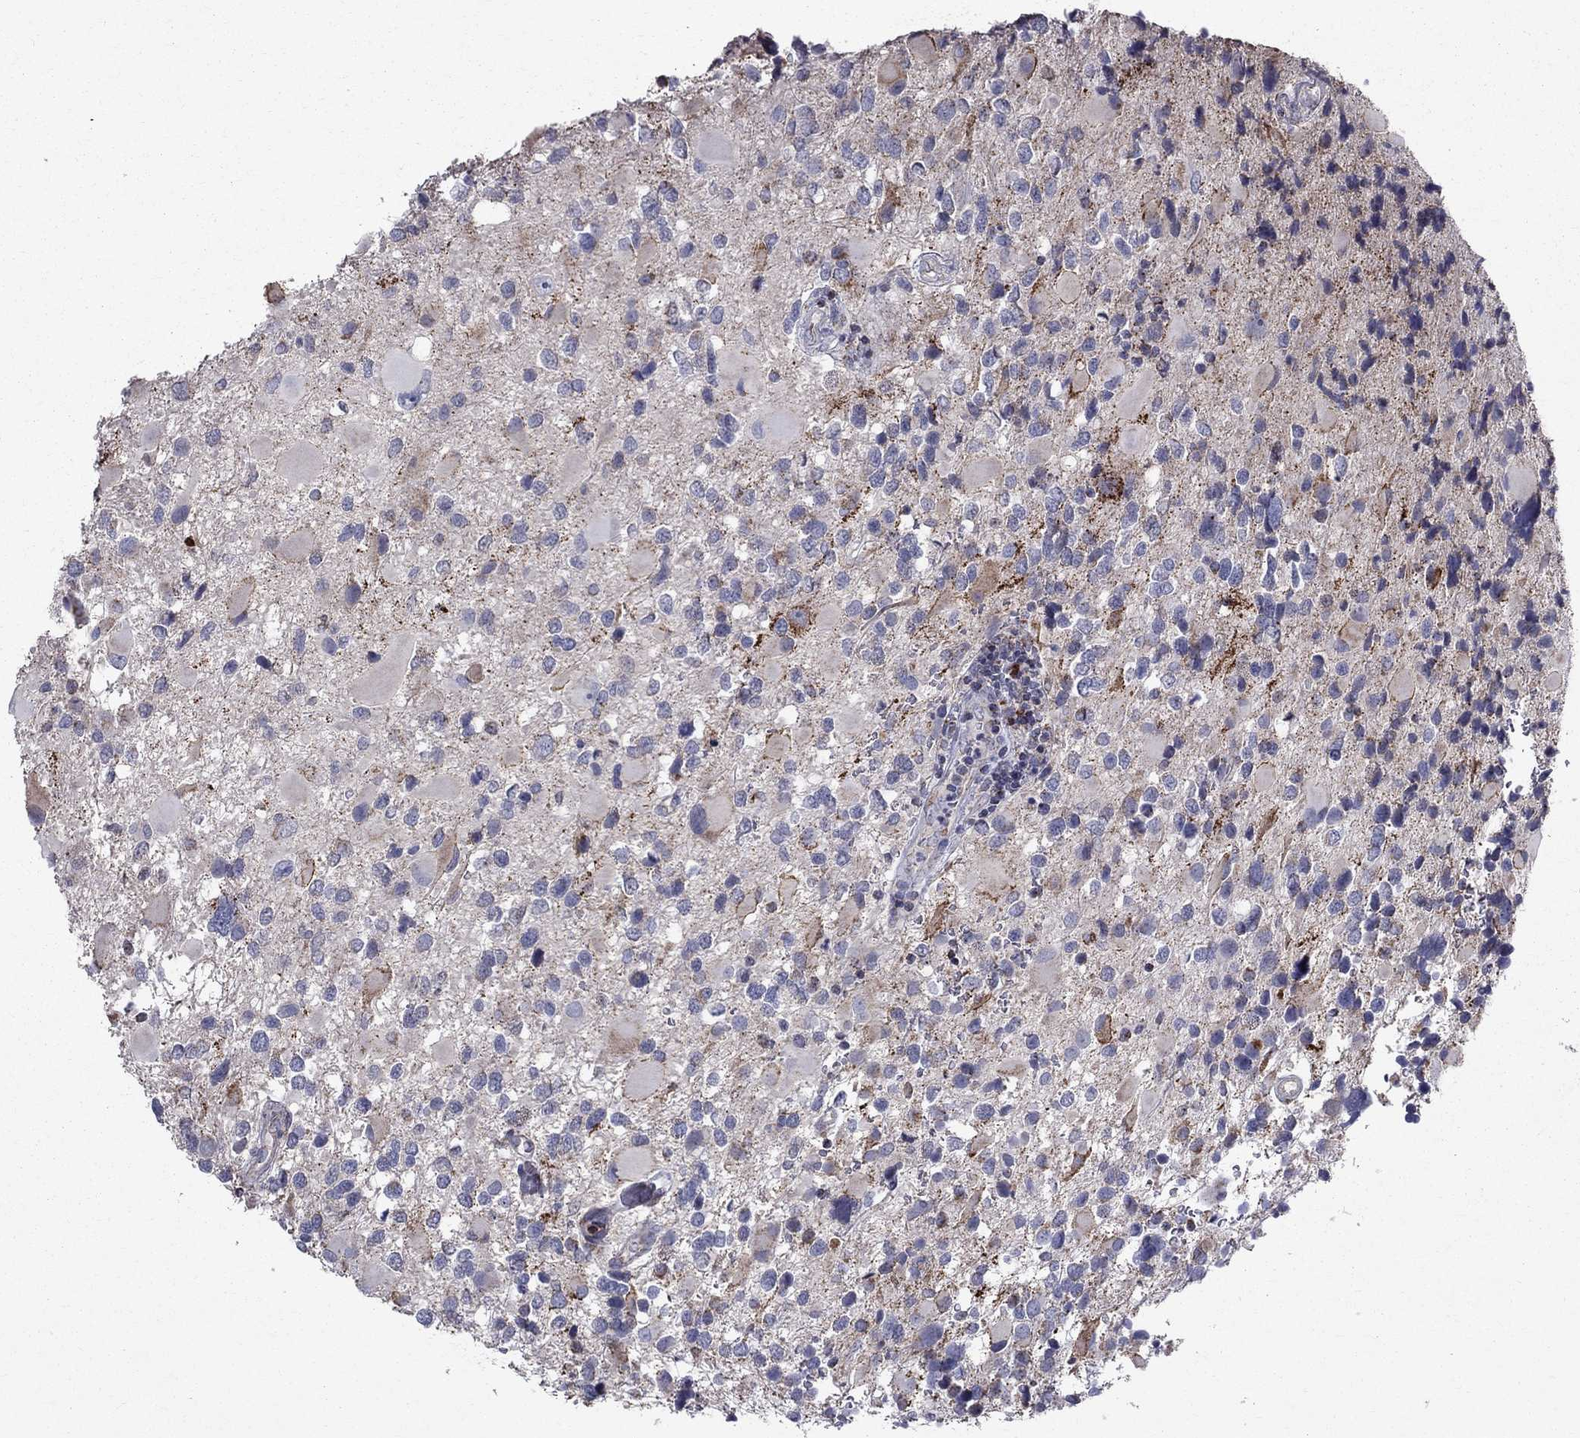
{"staining": {"intensity": "negative", "quantity": "none", "location": "none"}, "tissue": "glioma", "cell_type": "Tumor cells", "image_type": "cancer", "snomed": [{"axis": "morphology", "description": "Glioma, malignant, Low grade"}, {"axis": "topography", "description": "Brain"}], "caption": "Tumor cells are negative for brown protein staining in malignant glioma (low-grade).", "gene": "SLC4A10", "patient": {"sex": "female", "age": 32}}